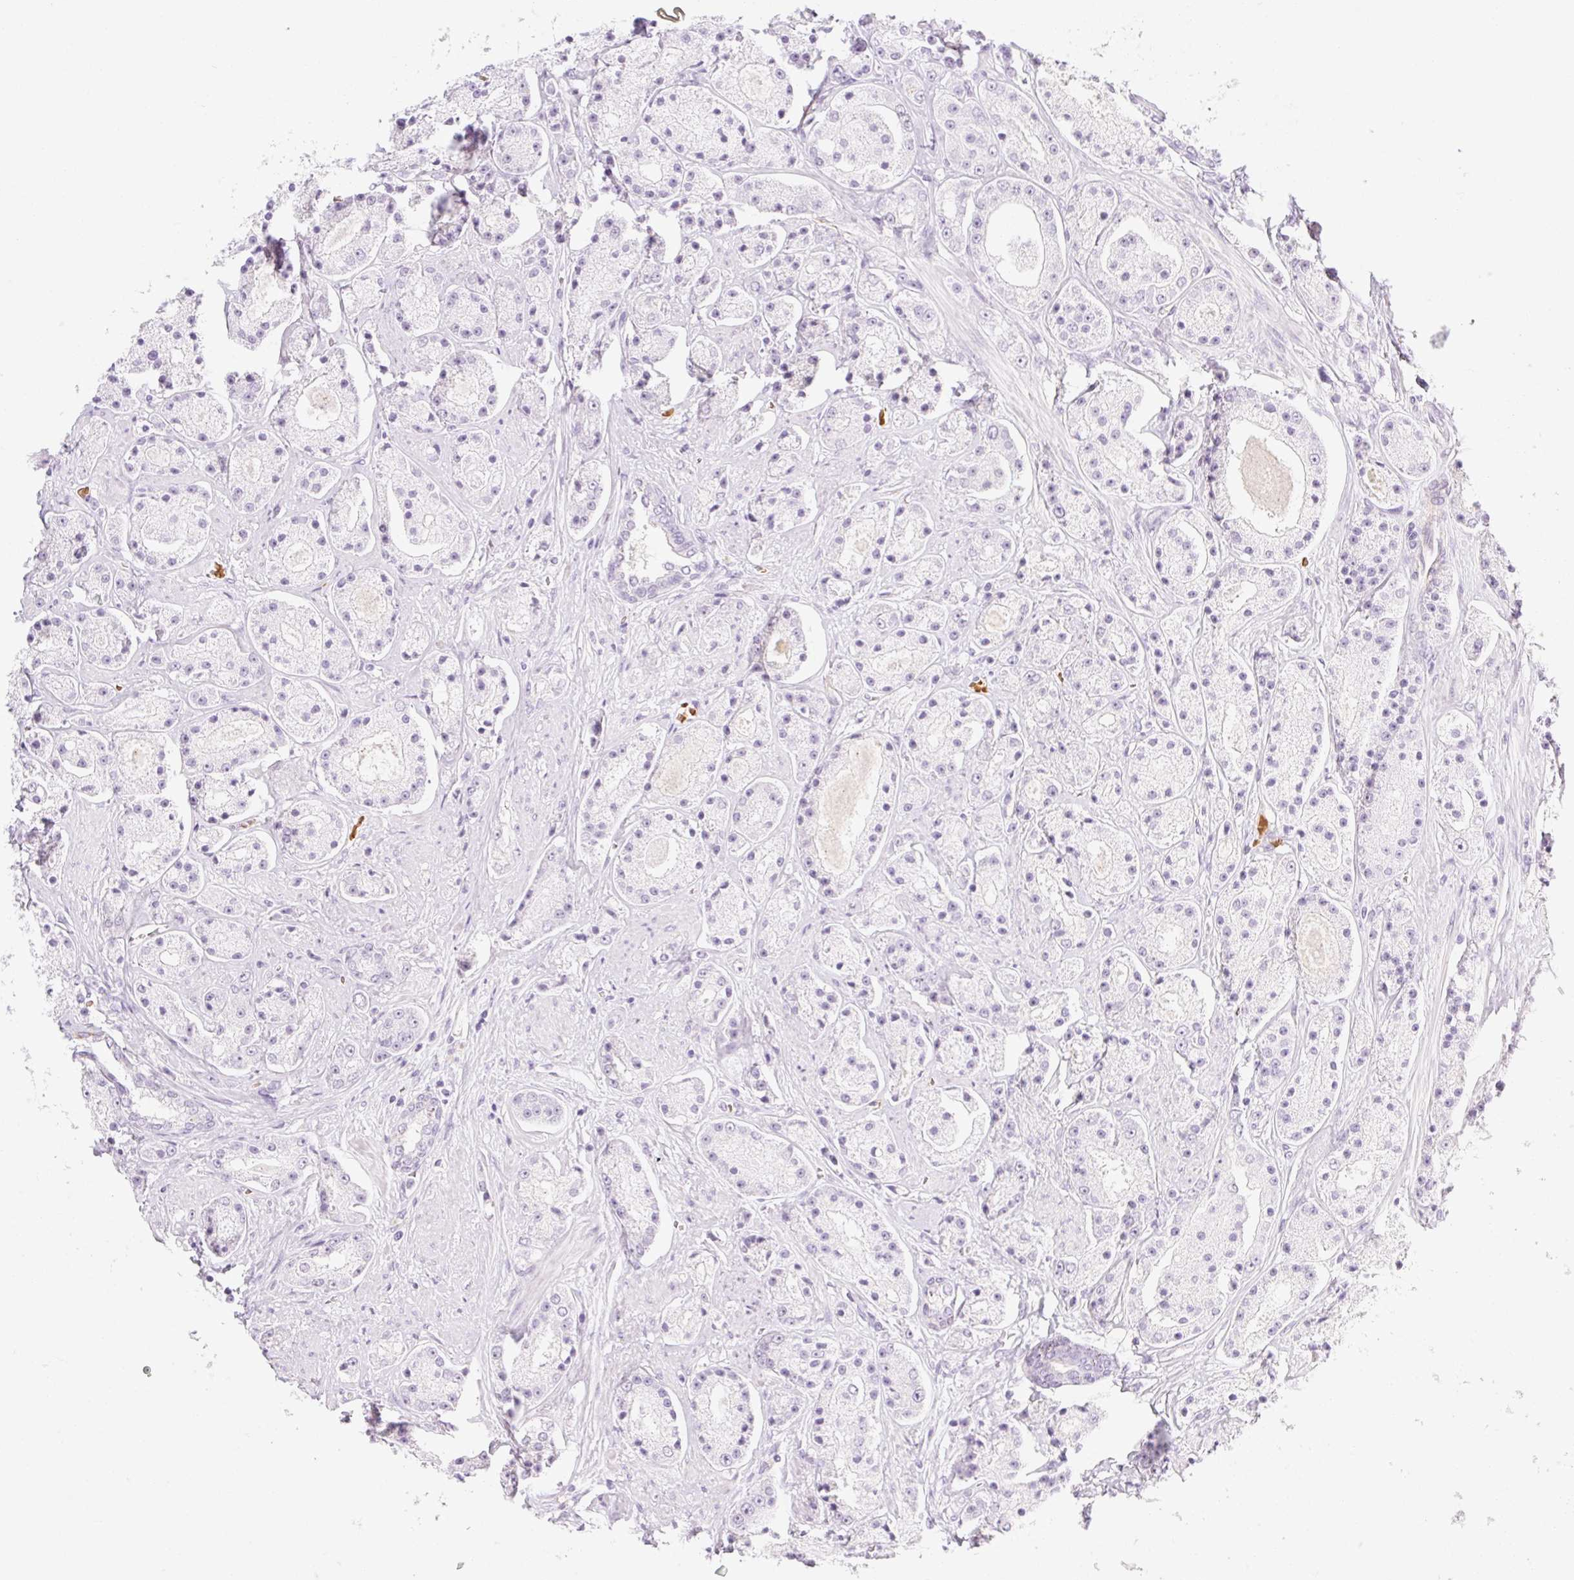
{"staining": {"intensity": "negative", "quantity": "none", "location": "none"}, "tissue": "prostate cancer", "cell_type": "Tumor cells", "image_type": "cancer", "snomed": [{"axis": "morphology", "description": "Adenocarcinoma, High grade"}, {"axis": "topography", "description": "Prostate"}], "caption": "Immunohistochemical staining of human high-grade adenocarcinoma (prostate) displays no significant staining in tumor cells.", "gene": "TAF1L", "patient": {"sex": "male", "age": 67}}